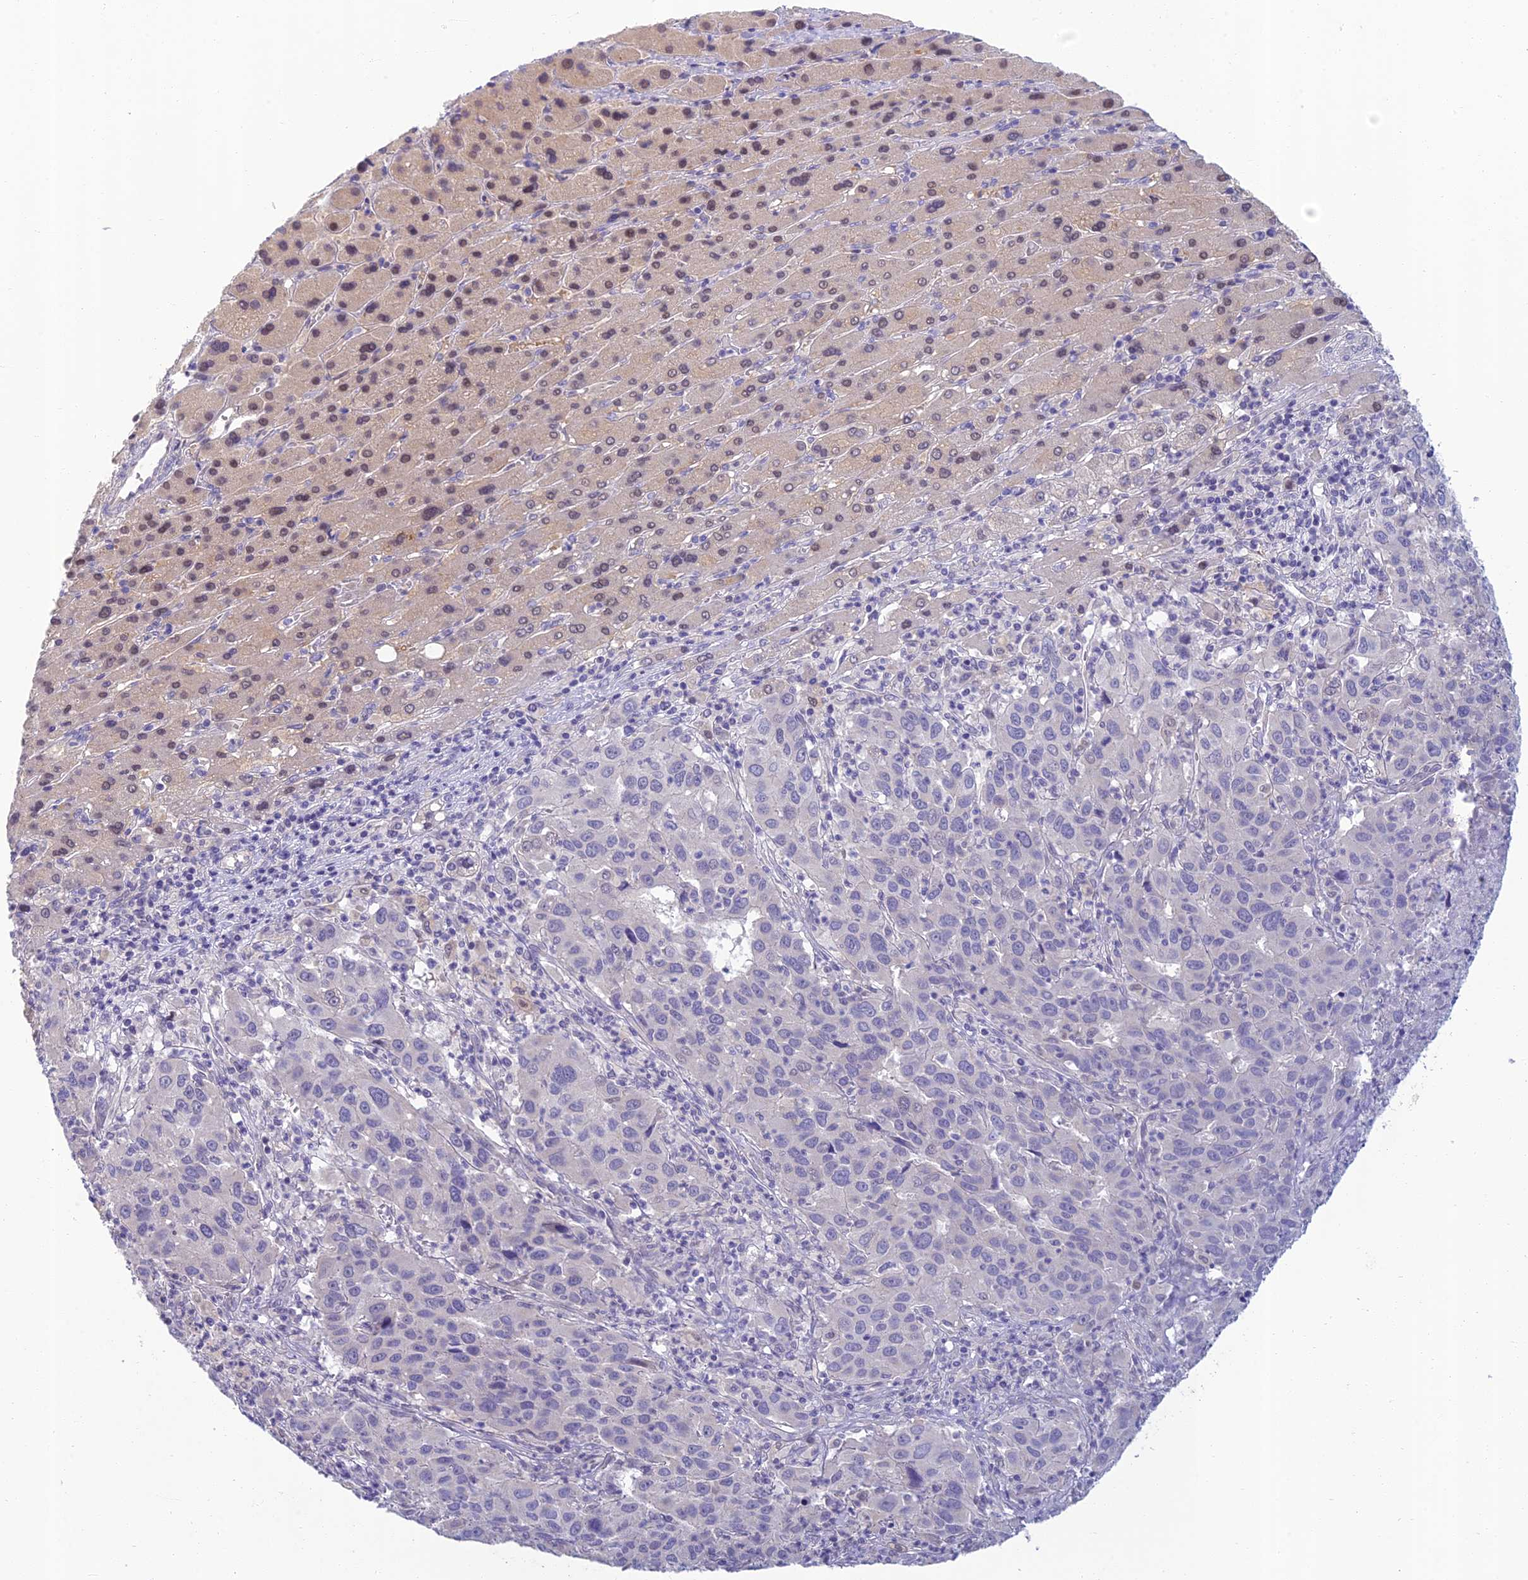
{"staining": {"intensity": "negative", "quantity": "none", "location": "none"}, "tissue": "liver cancer", "cell_type": "Tumor cells", "image_type": "cancer", "snomed": [{"axis": "morphology", "description": "Carcinoma, Hepatocellular, NOS"}, {"axis": "topography", "description": "Liver"}], "caption": "This photomicrograph is of liver cancer (hepatocellular carcinoma) stained with immunohistochemistry to label a protein in brown with the nuclei are counter-stained blue. There is no staining in tumor cells.", "gene": "SLC25A41", "patient": {"sex": "male", "age": 63}}